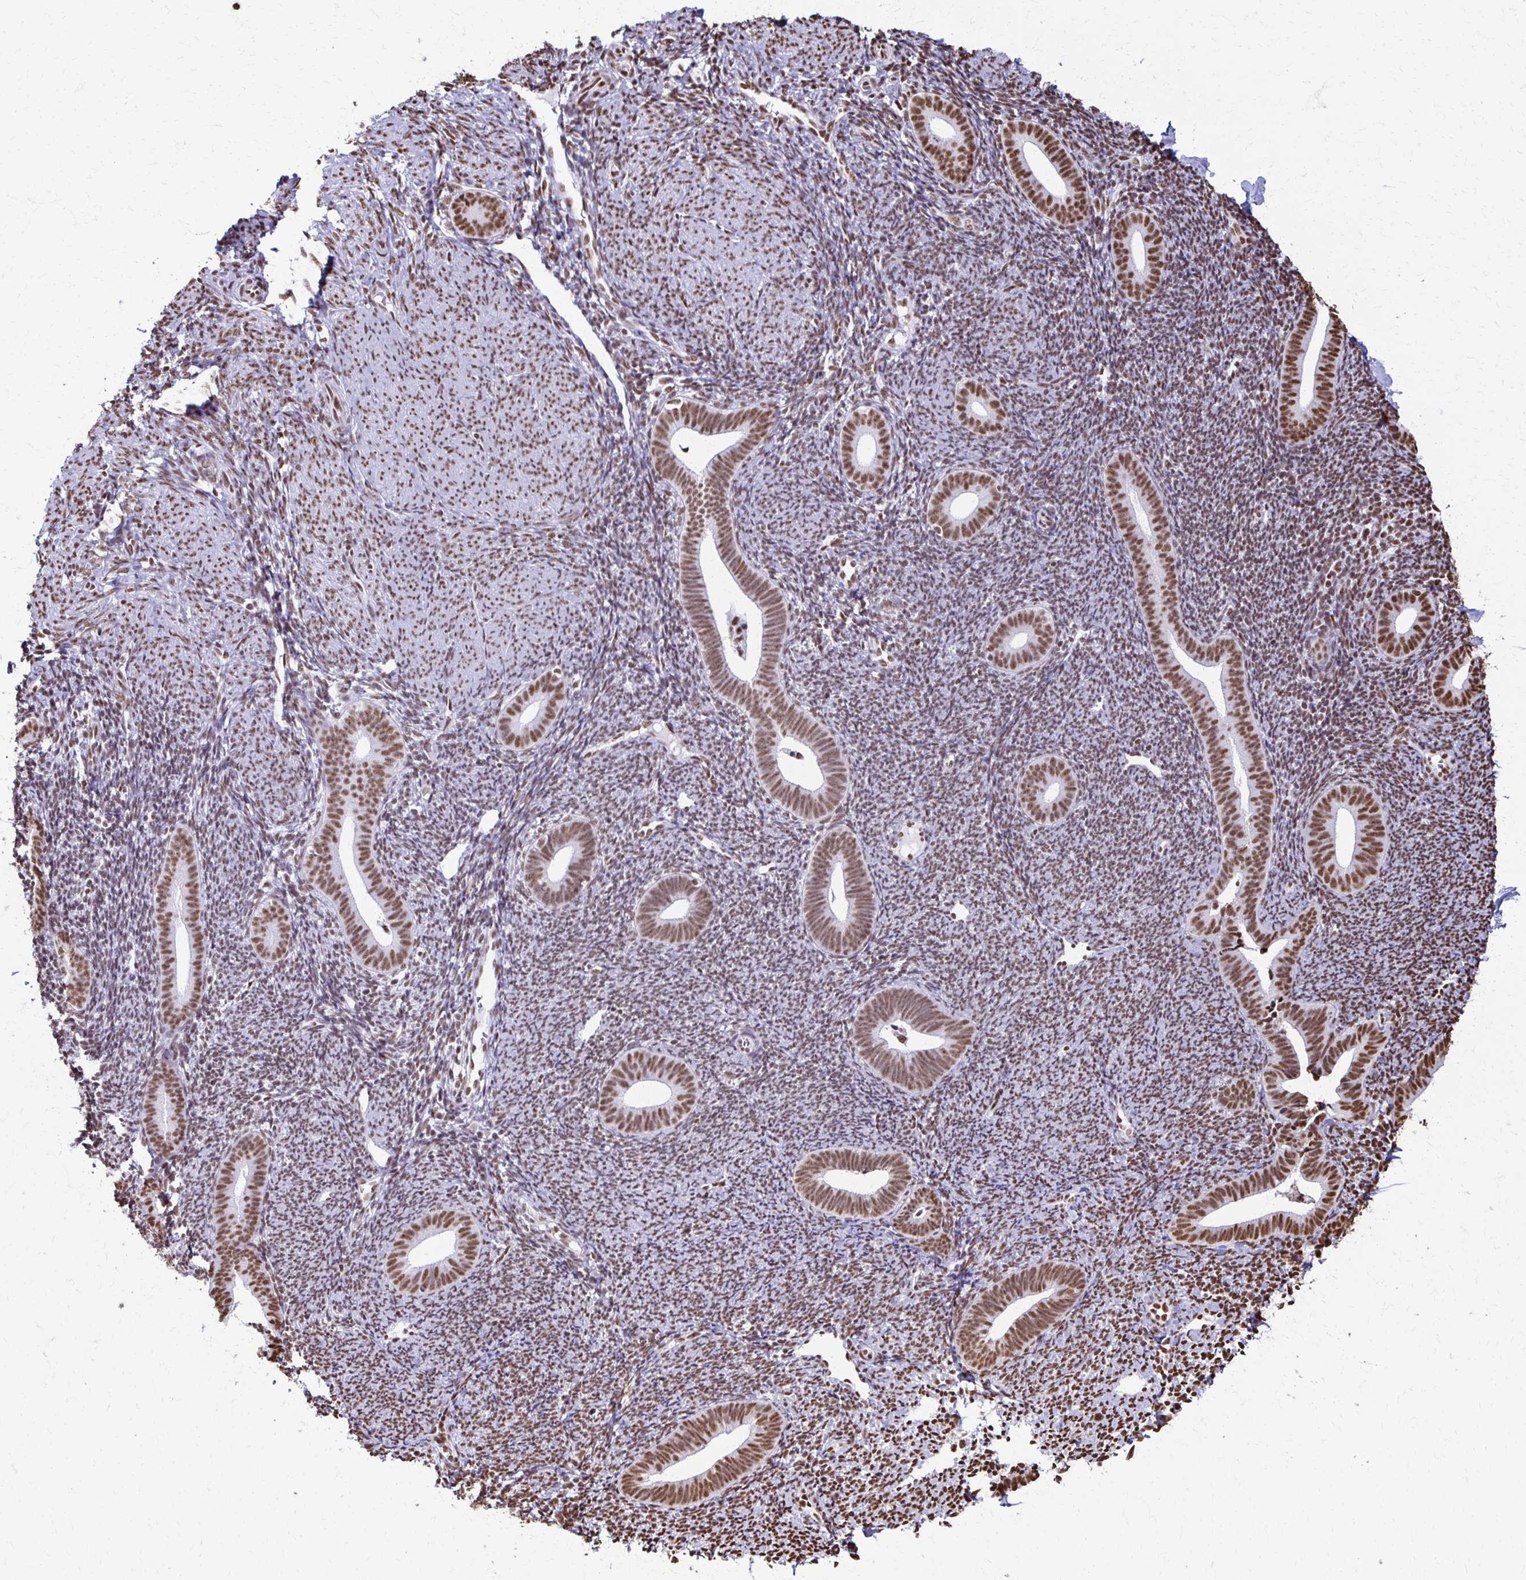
{"staining": {"intensity": "moderate", "quantity": ">75%", "location": "nuclear"}, "tissue": "endometrium", "cell_type": "Cells in endometrial stroma", "image_type": "normal", "snomed": [{"axis": "morphology", "description": "Normal tissue, NOS"}, {"axis": "topography", "description": "Endometrium"}], "caption": "This is an image of immunohistochemistry staining of unremarkable endometrium, which shows moderate positivity in the nuclear of cells in endometrial stroma.", "gene": "NONO", "patient": {"sex": "female", "age": 39}}